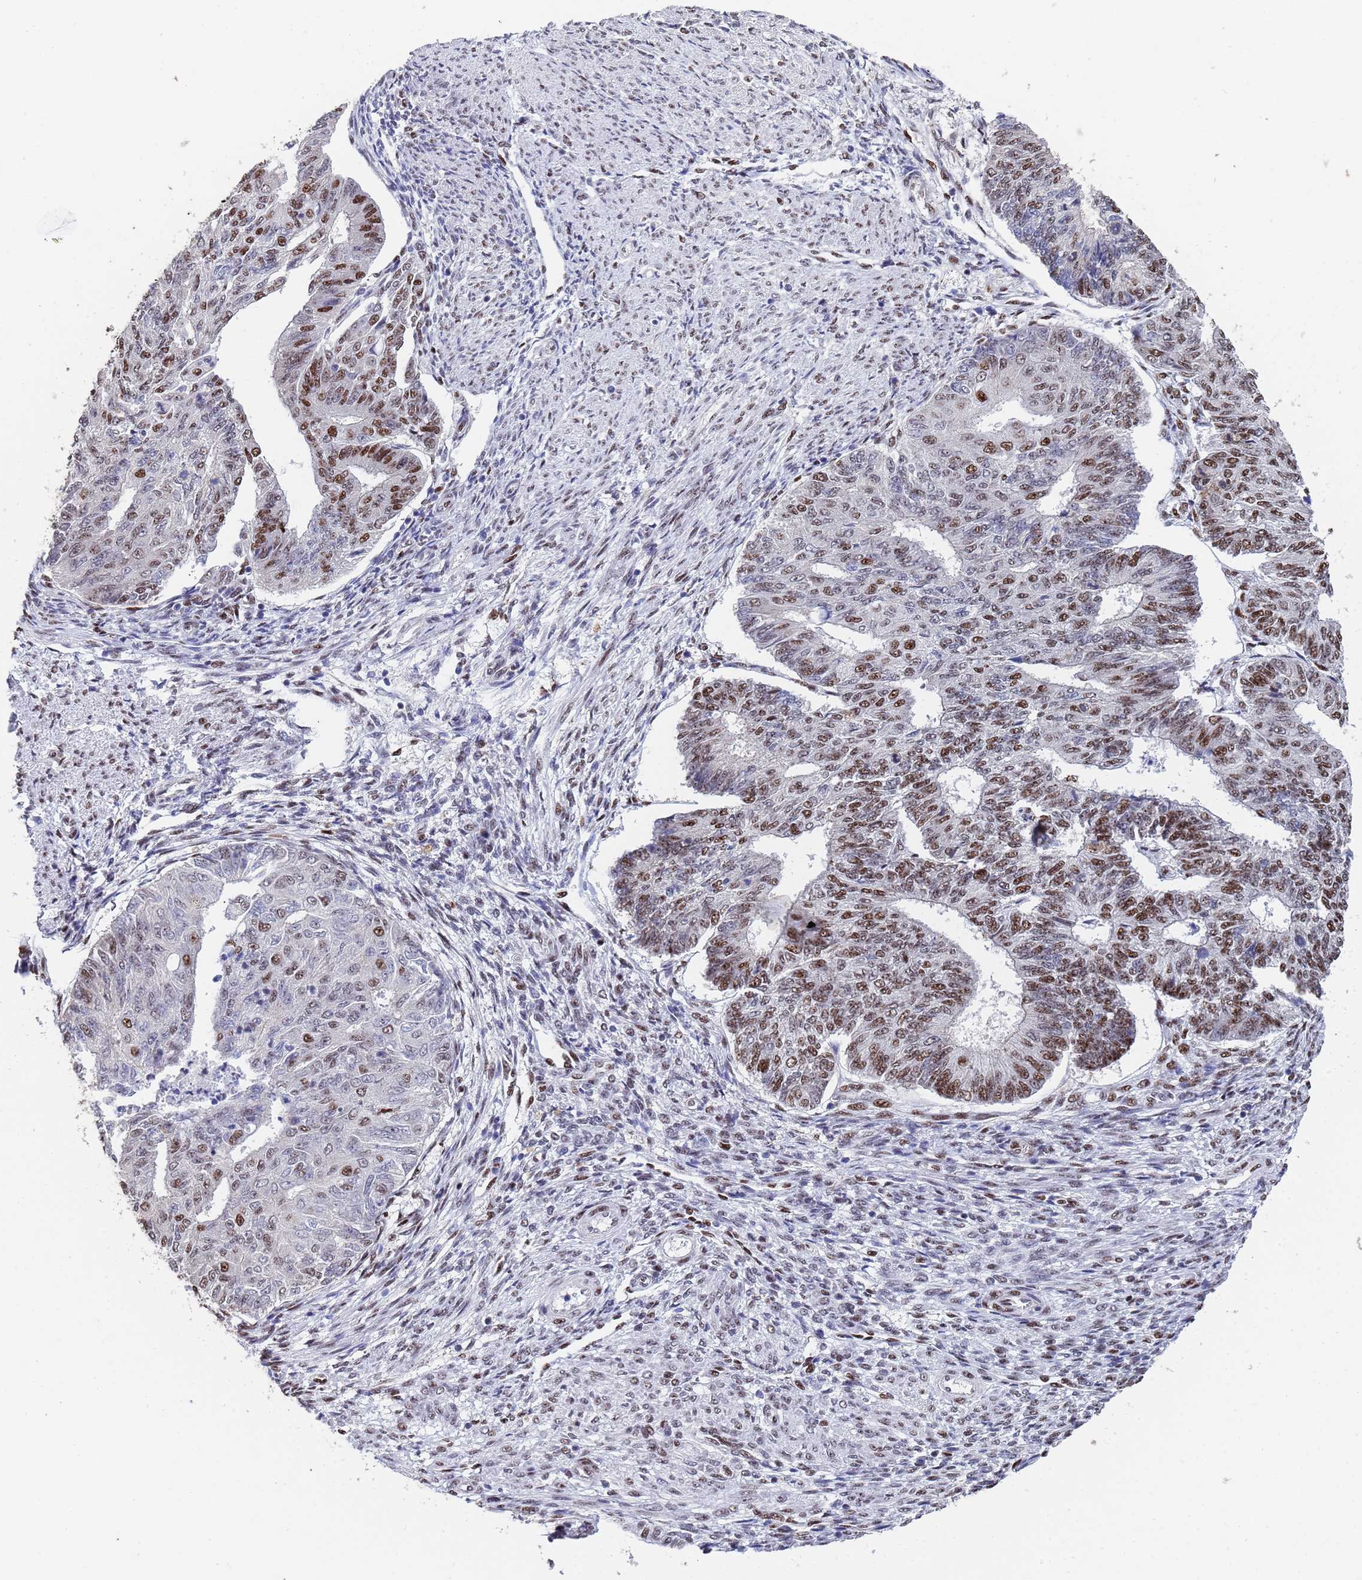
{"staining": {"intensity": "moderate", "quantity": "25%-75%", "location": "nuclear"}, "tissue": "endometrial cancer", "cell_type": "Tumor cells", "image_type": "cancer", "snomed": [{"axis": "morphology", "description": "Adenocarcinoma, NOS"}, {"axis": "topography", "description": "Endometrium"}], "caption": "This is an image of immunohistochemistry staining of endometrial cancer (adenocarcinoma), which shows moderate expression in the nuclear of tumor cells.", "gene": "SF3B2", "patient": {"sex": "female", "age": 32}}